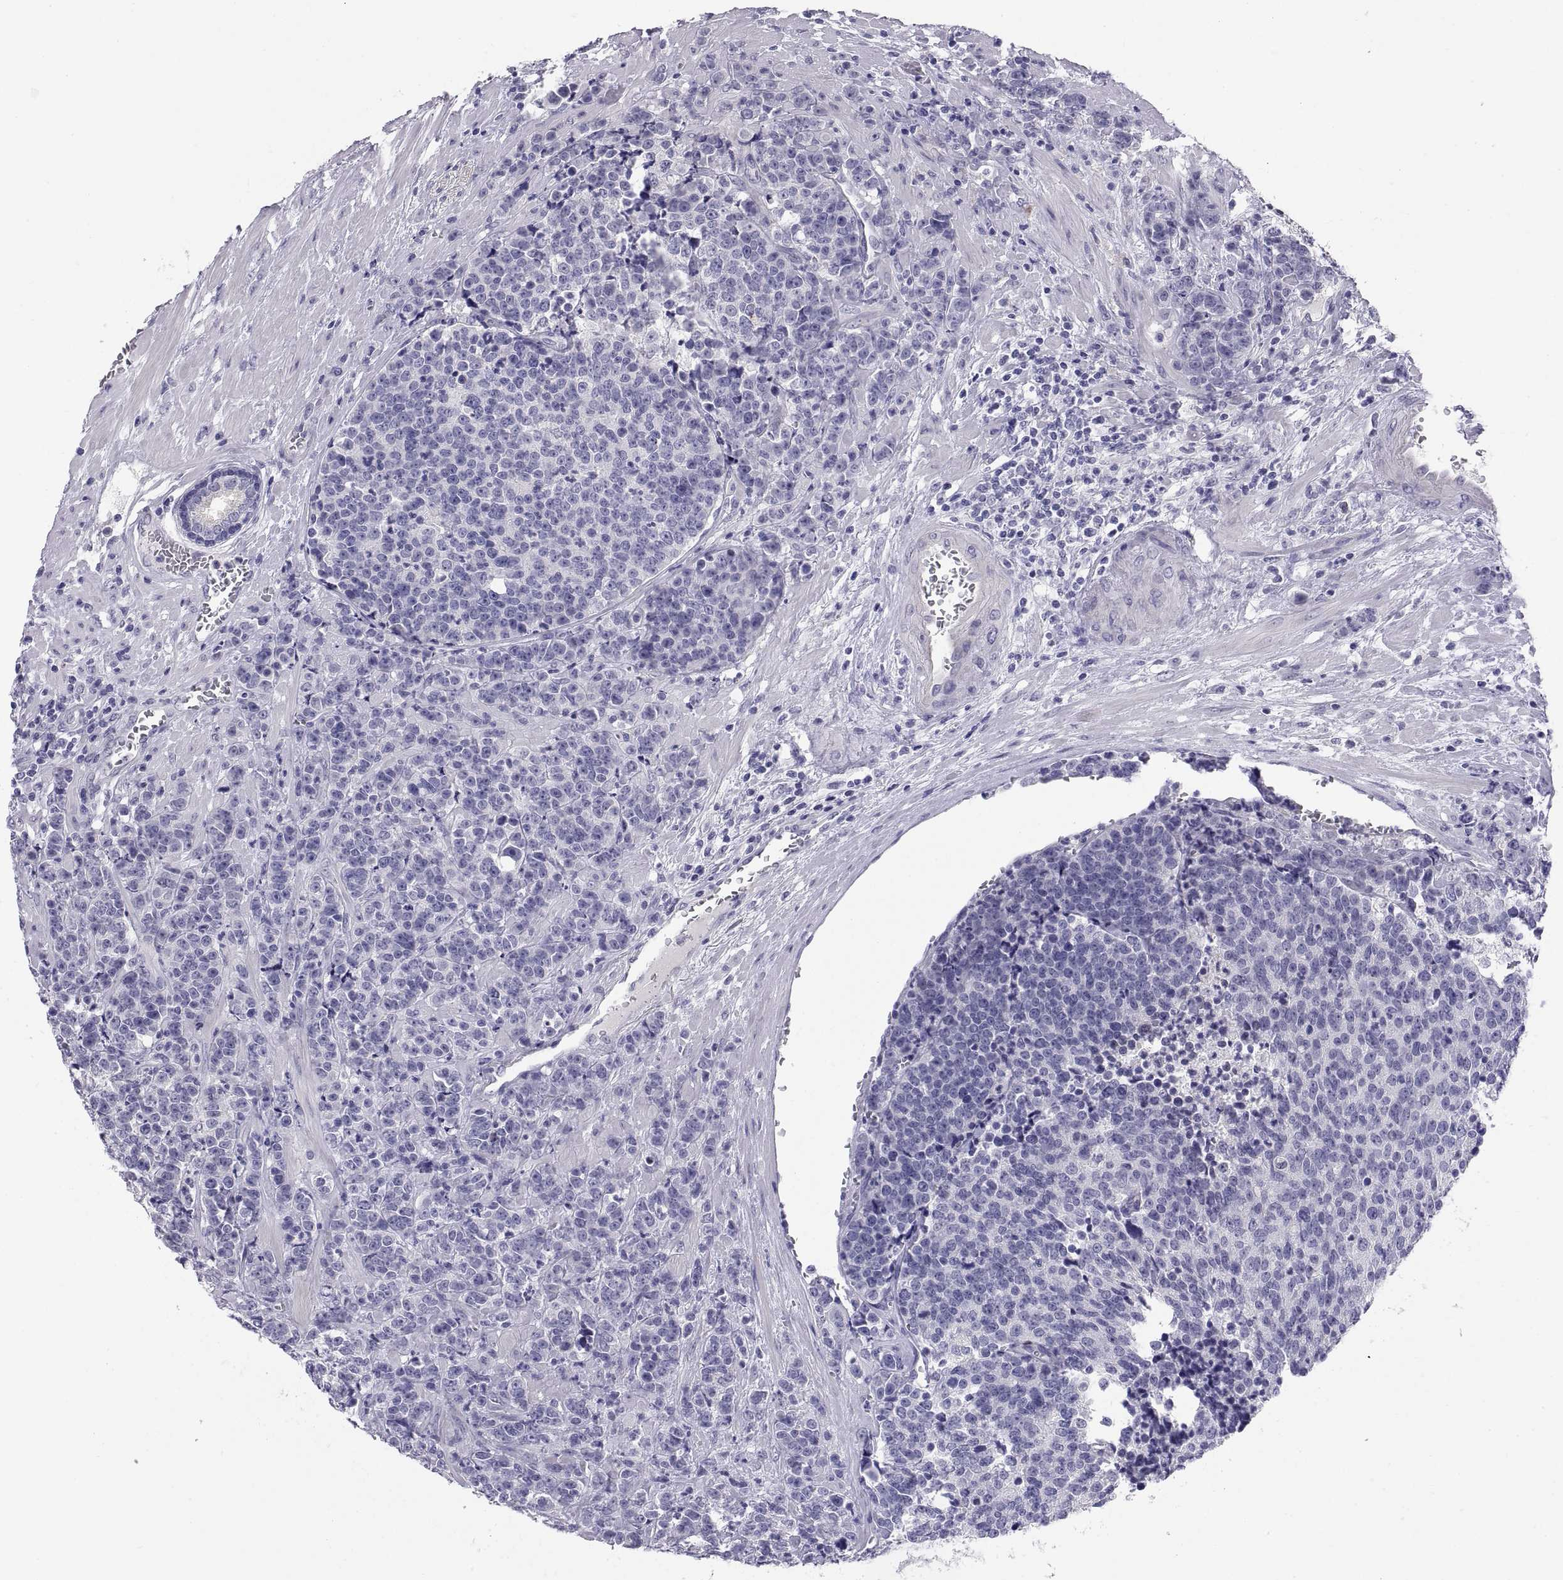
{"staining": {"intensity": "negative", "quantity": "none", "location": "none"}, "tissue": "prostate cancer", "cell_type": "Tumor cells", "image_type": "cancer", "snomed": [{"axis": "morphology", "description": "Adenocarcinoma, NOS"}, {"axis": "topography", "description": "Prostate"}], "caption": "Prostate adenocarcinoma stained for a protein using IHC shows no expression tumor cells.", "gene": "TEX13A", "patient": {"sex": "male", "age": 67}}